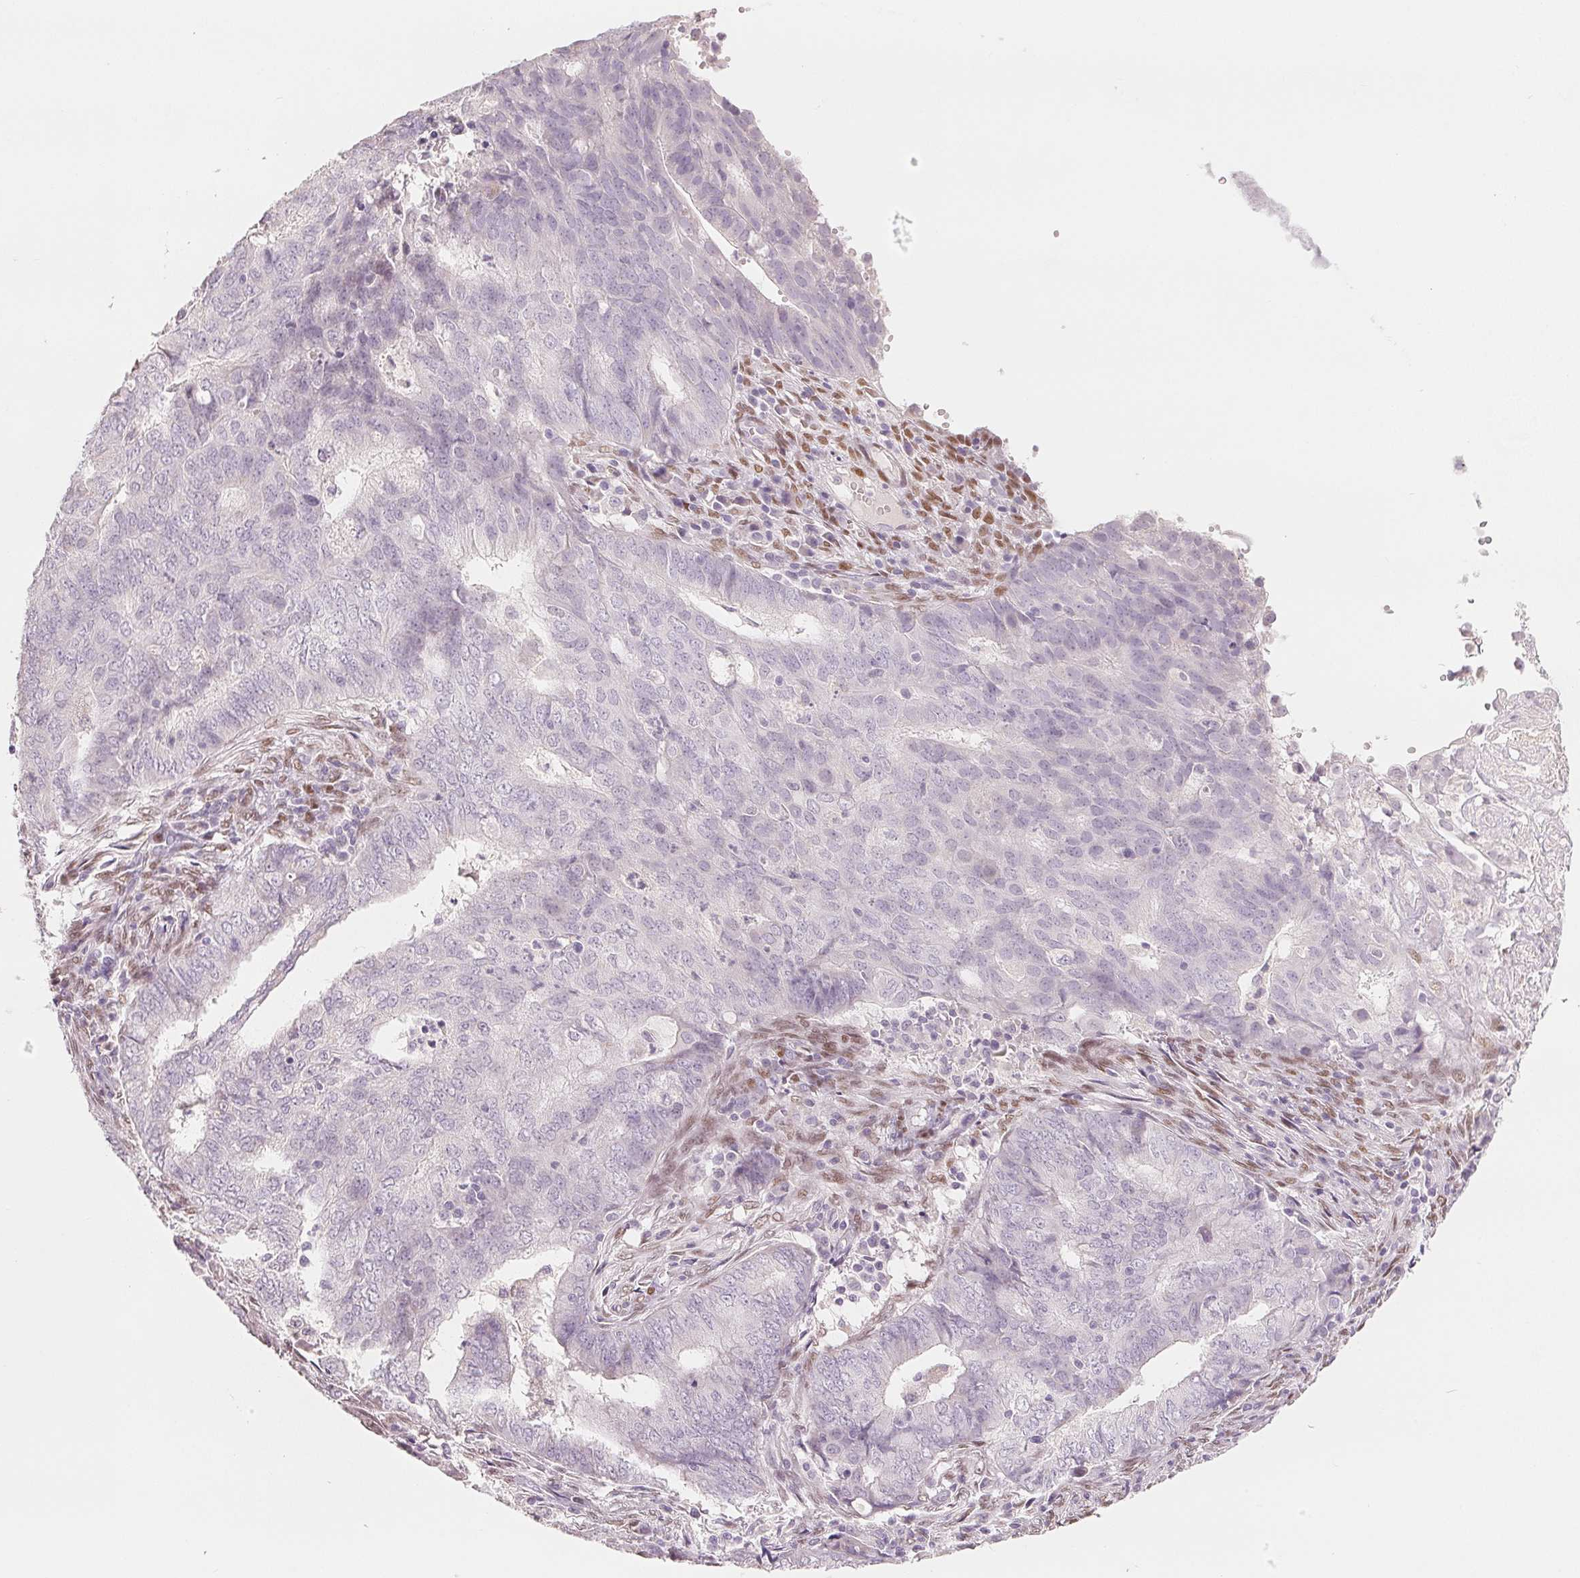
{"staining": {"intensity": "negative", "quantity": "none", "location": "none"}, "tissue": "endometrial cancer", "cell_type": "Tumor cells", "image_type": "cancer", "snomed": [{"axis": "morphology", "description": "Adenocarcinoma, NOS"}, {"axis": "topography", "description": "Endometrium"}], "caption": "Protein analysis of adenocarcinoma (endometrial) shows no significant positivity in tumor cells. (Stains: DAB (3,3'-diaminobenzidine) immunohistochemistry with hematoxylin counter stain, Microscopy: brightfield microscopy at high magnification).", "gene": "SMARCD3", "patient": {"sex": "female", "age": 62}}